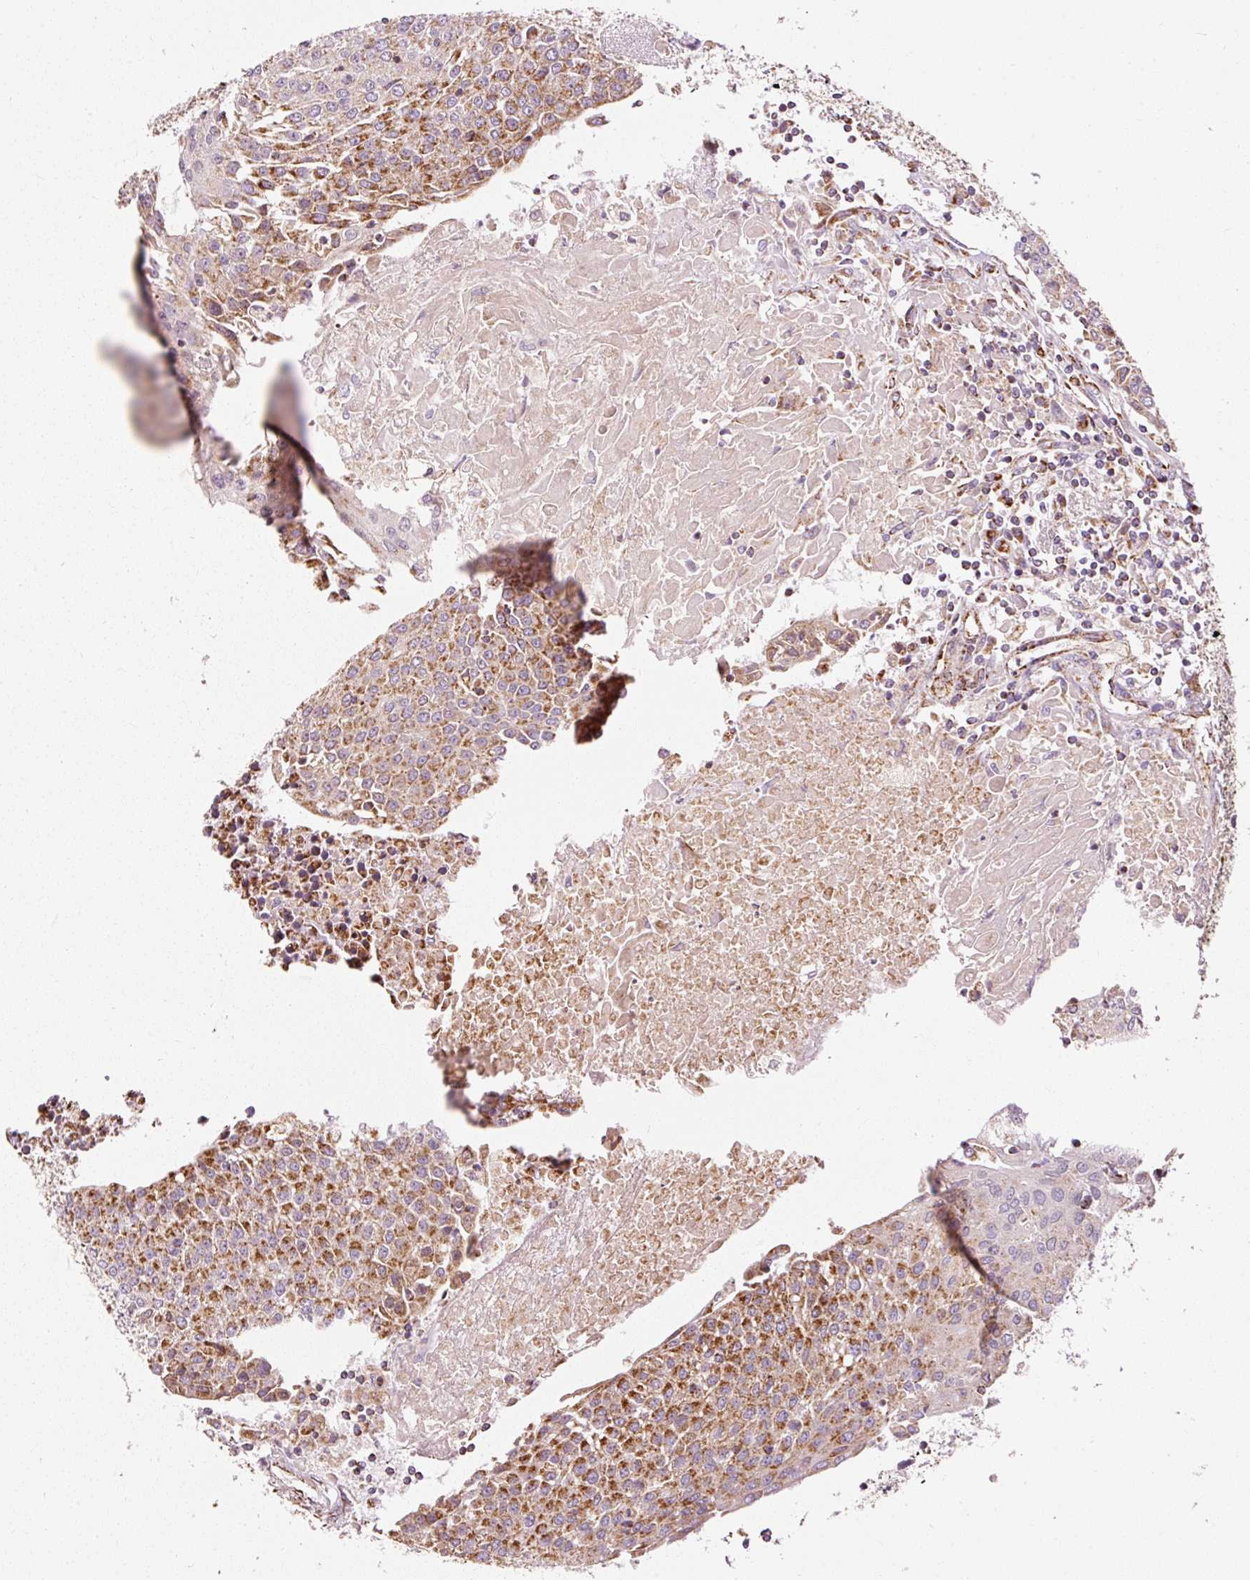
{"staining": {"intensity": "moderate", "quantity": ">75%", "location": "cytoplasmic/membranous"}, "tissue": "urothelial cancer", "cell_type": "Tumor cells", "image_type": "cancer", "snomed": [{"axis": "morphology", "description": "Urothelial carcinoma, High grade"}, {"axis": "topography", "description": "Urinary bladder"}], "caption": "There is medium levels of moderate cytoplasmic/membranous positivity in tumor cells of urothelial cancer, as demonstrated by immunohistochemical staining (brown color).", "gene": "NDUFB4", "patient": {"sex": "female", "age": 85}}